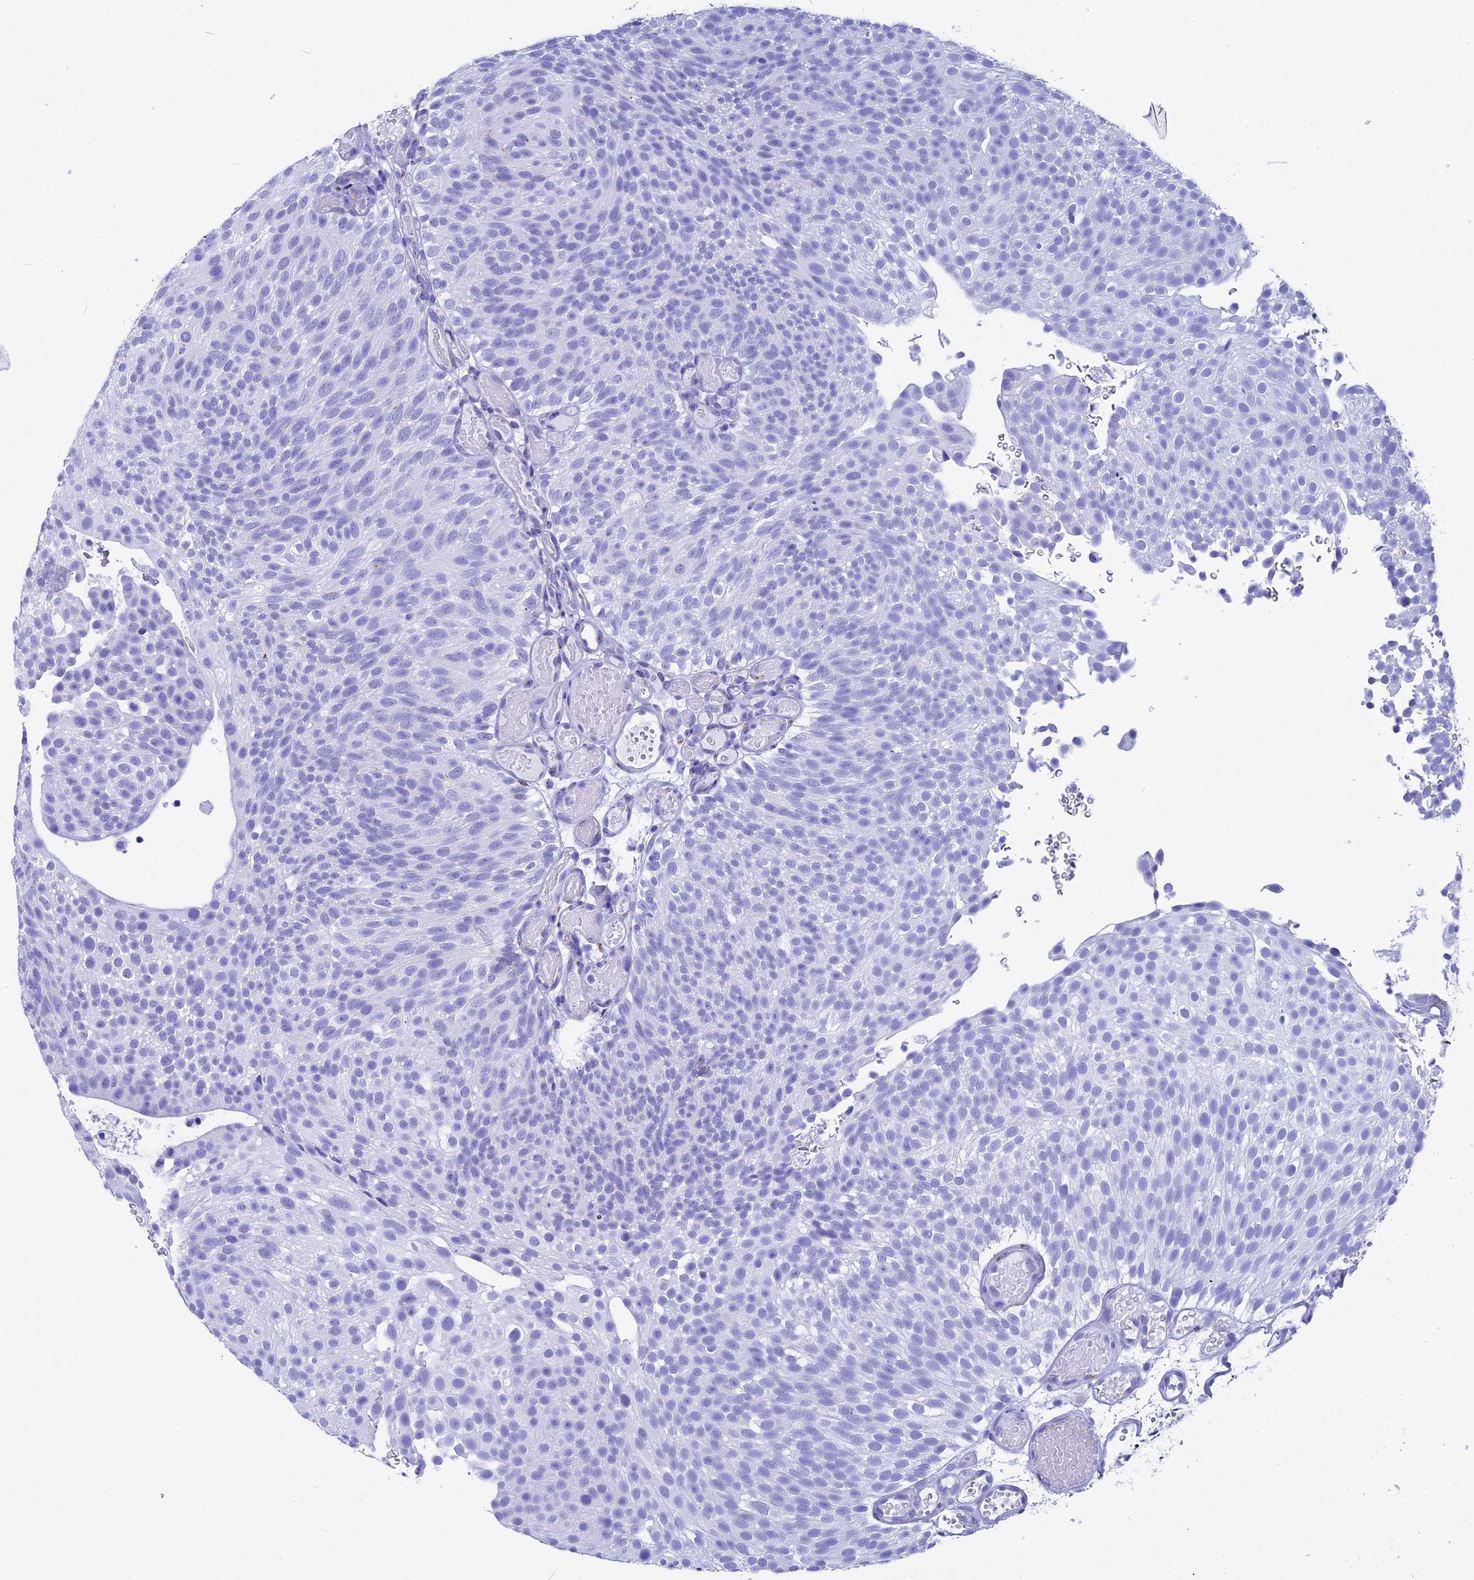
{"staining": {"intensity": "negative", "quantity": "none", "location": "none"}, "tissue": "urothelial cancer", "cell_type": "Tumor cells", "image_type": "cancer", "snomed": [{"axis": "morphology", "description": "Urothelial carcinoma, Low grade"}, {"axis": "topography", "description": "Urinary bladder"}], "caption": "This is an immunohistochemistry histopathology image of urothelial cancer. There is no expression in tumor cells.", "gene": "AP3B2", "patient": {"sex": "male", "age": 78}}